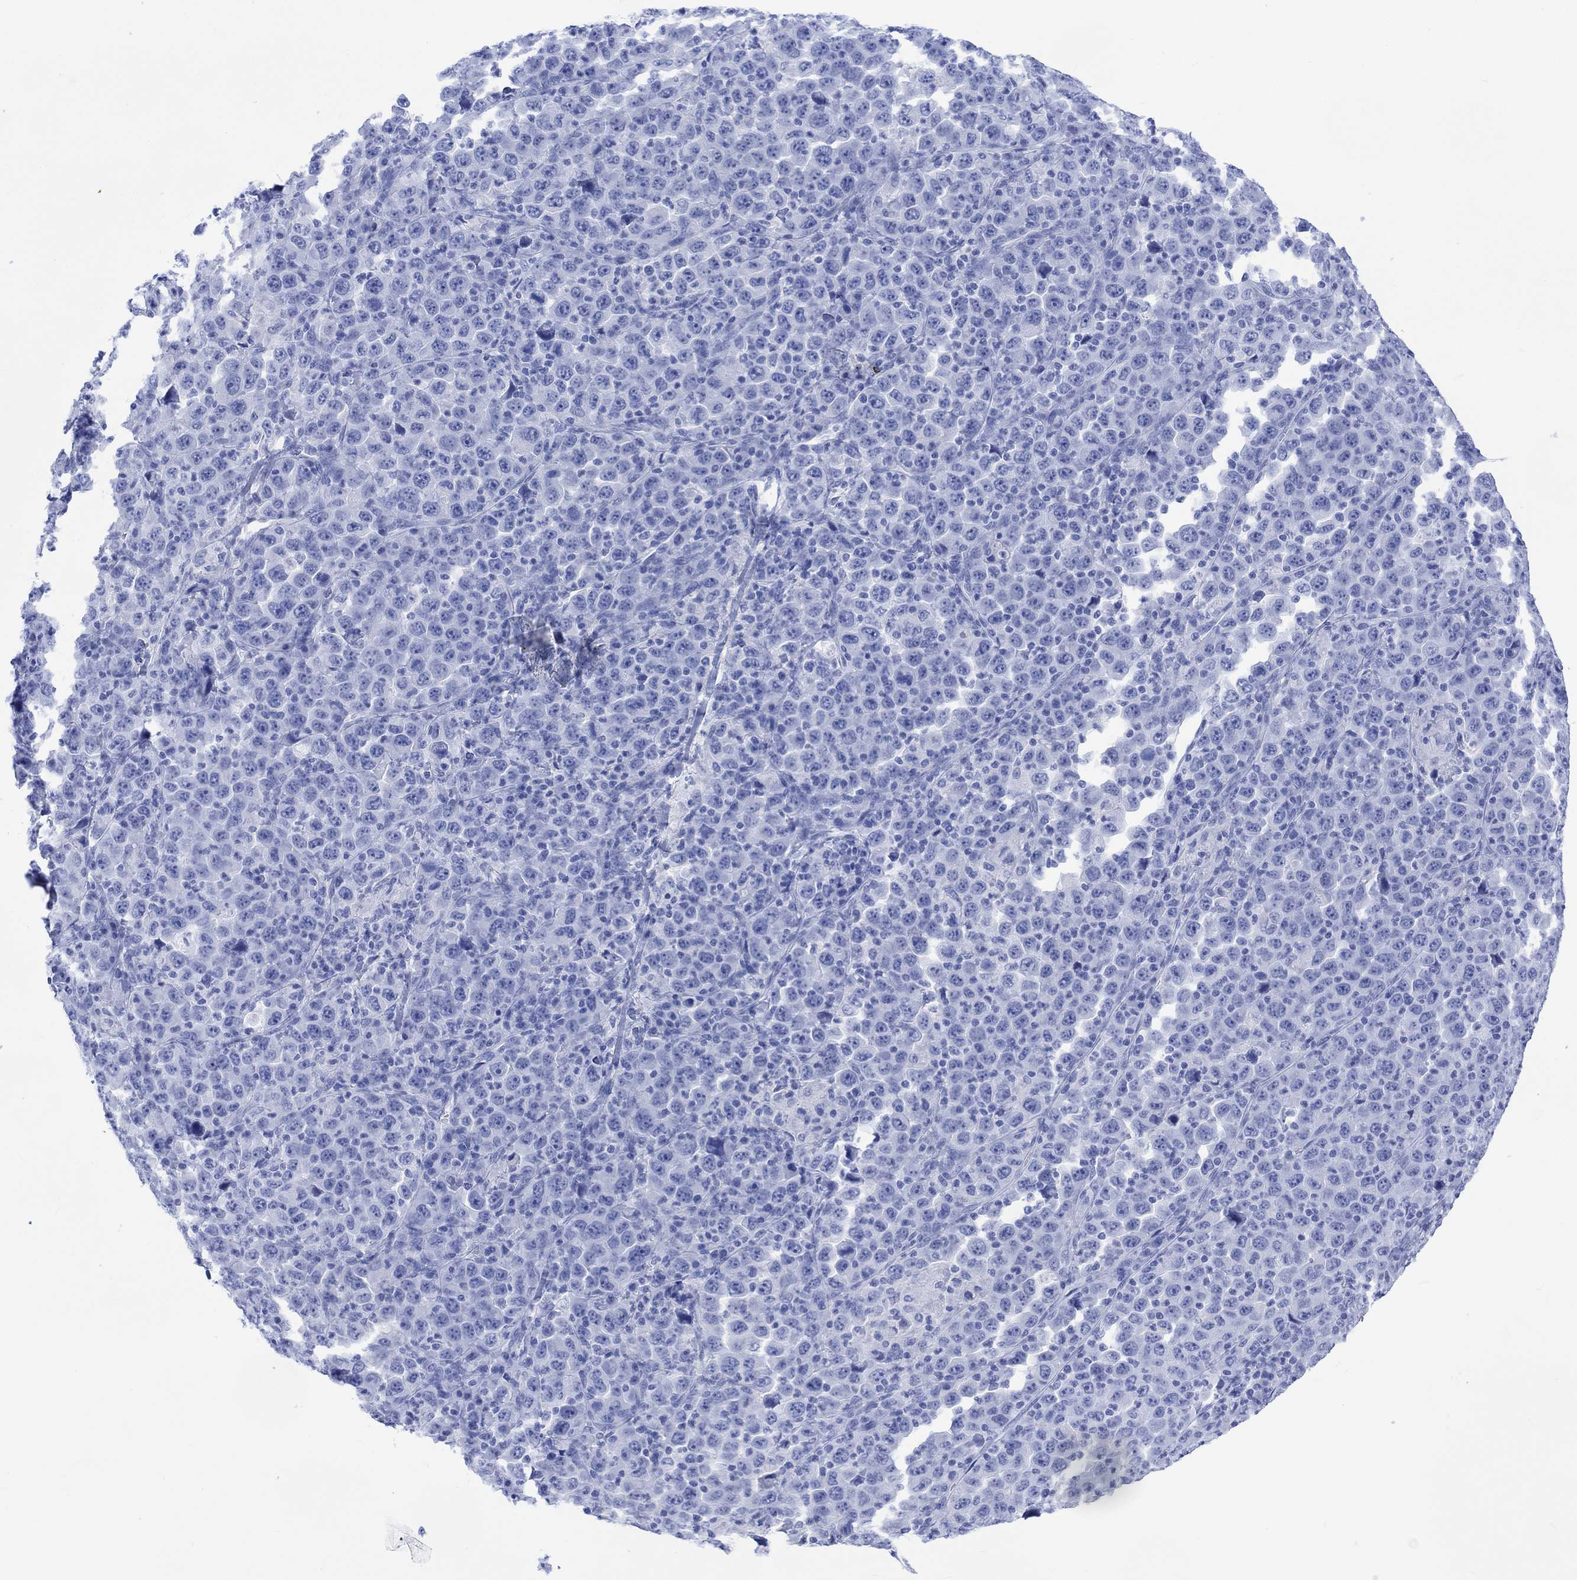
{"staining": {"intensity": "negative", "quantity": "none", "location": "none"}, "tissue": "stomach cancer", "cell_type": "Tumor cells", "image_type": "cancer", "snomed": [{"axis": "morphology", "description": "Normal tissue, NOS"}, {"axis": "morphology", "description": "Adenocarcinoma, NOS"}, {"axis": "topography", "description": "Stomach, upper"}, {"axis": "topography", "description": "Stomach"}], "caption": "A micrograph of stomach cancer stained for a protein exhibits no brown staining in tumor cells.", "gene": "CELF4", "patient": {"sex": "male", "age": 59}}